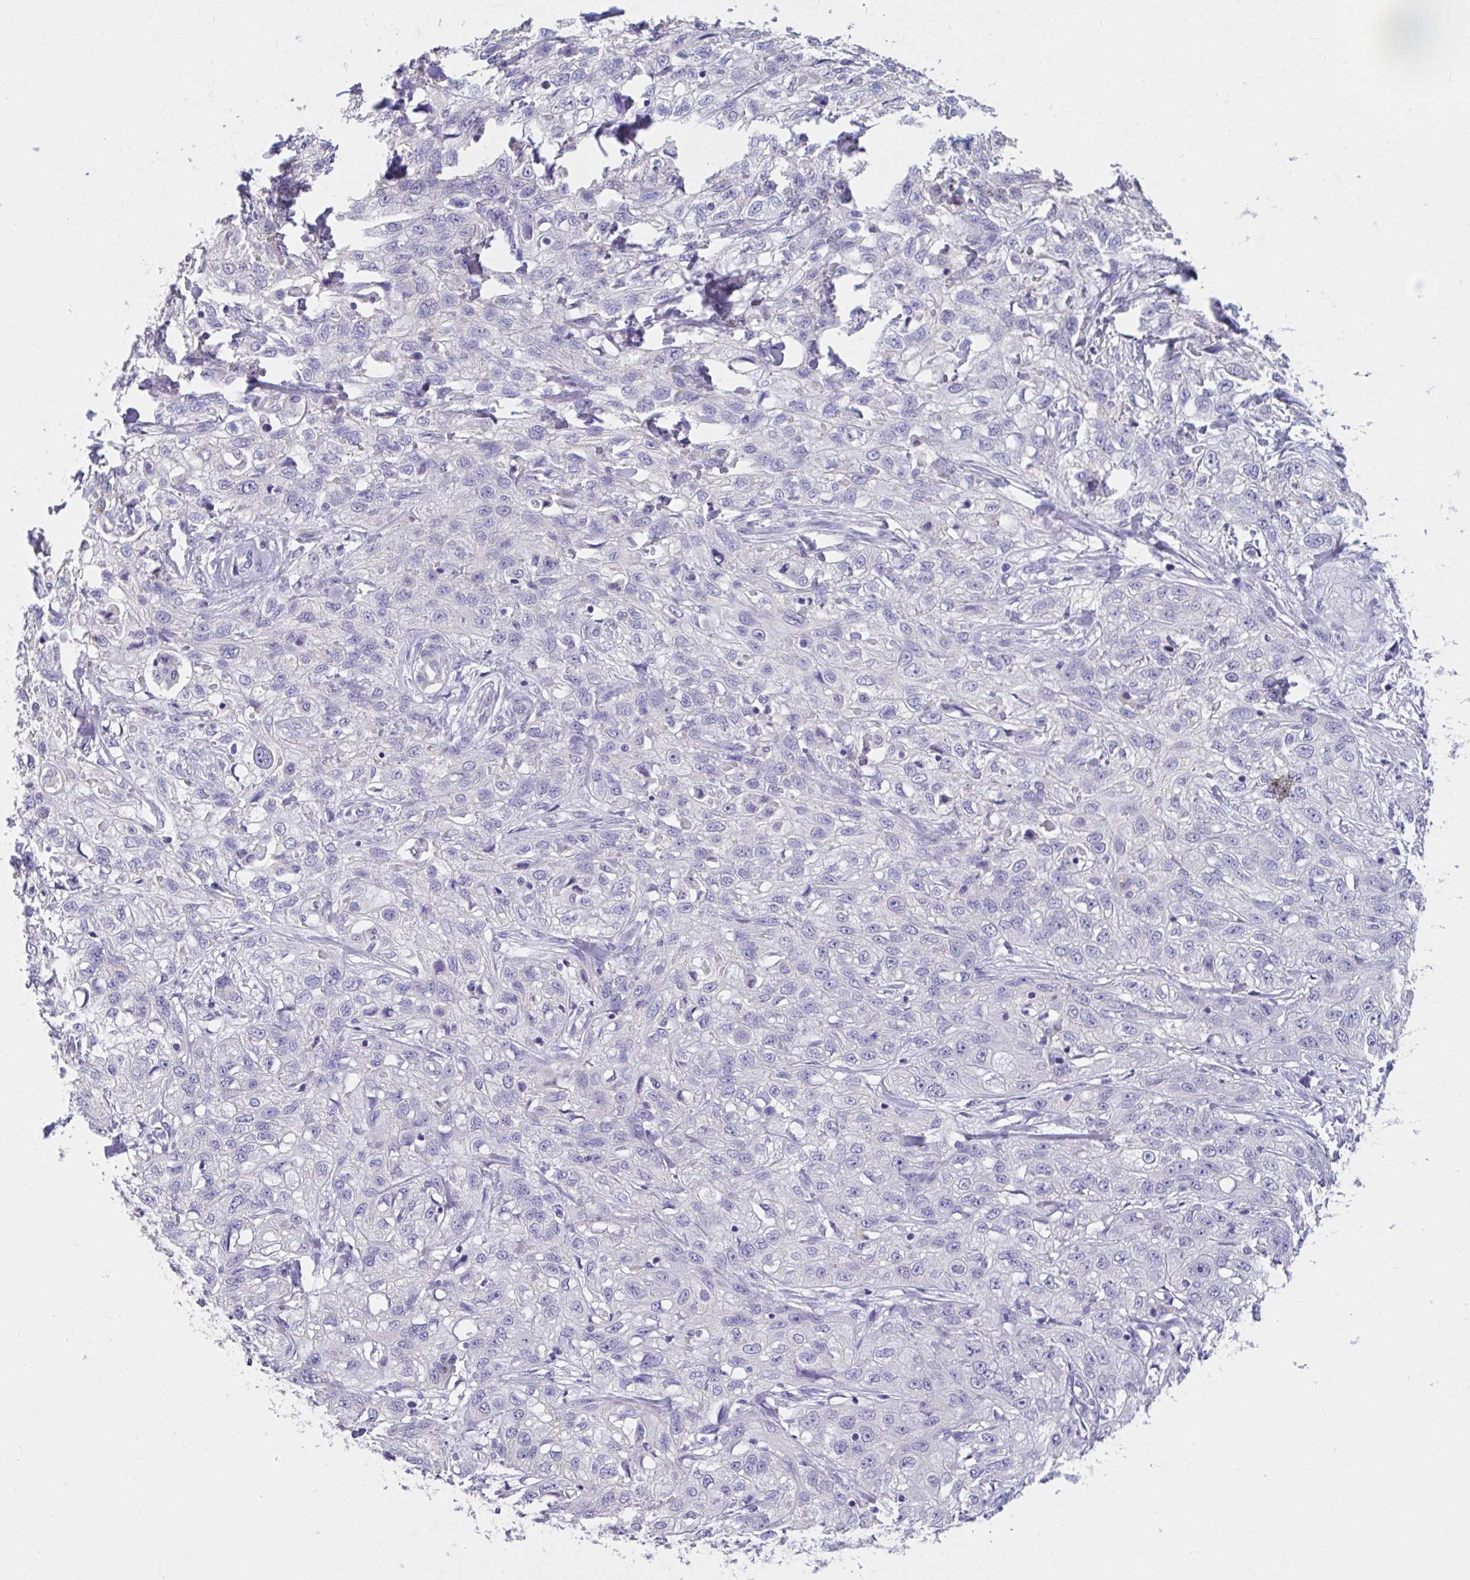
{"staining": {"intensity": "negative", "quantity": "none", "location": "none"}, "tissue": "skin cancer", "cell_type": "Tumor cells", "image_type": "cancer", "snomed": [{"axis": "morphology", "description": "Squamous cell carcinoma, NOS"}, {"axis": "topography", "description": "Skin"}, {"axis": "topography", "description": "Vulva"}], "caption": "Immunohistochemistry (IHC) photomicrograph of skin cancer stained for a protein (brown), which demonstrates no staining in tumor cells.", "gene": "GPR162", "patient": {"sex": "female", "age": 86}}